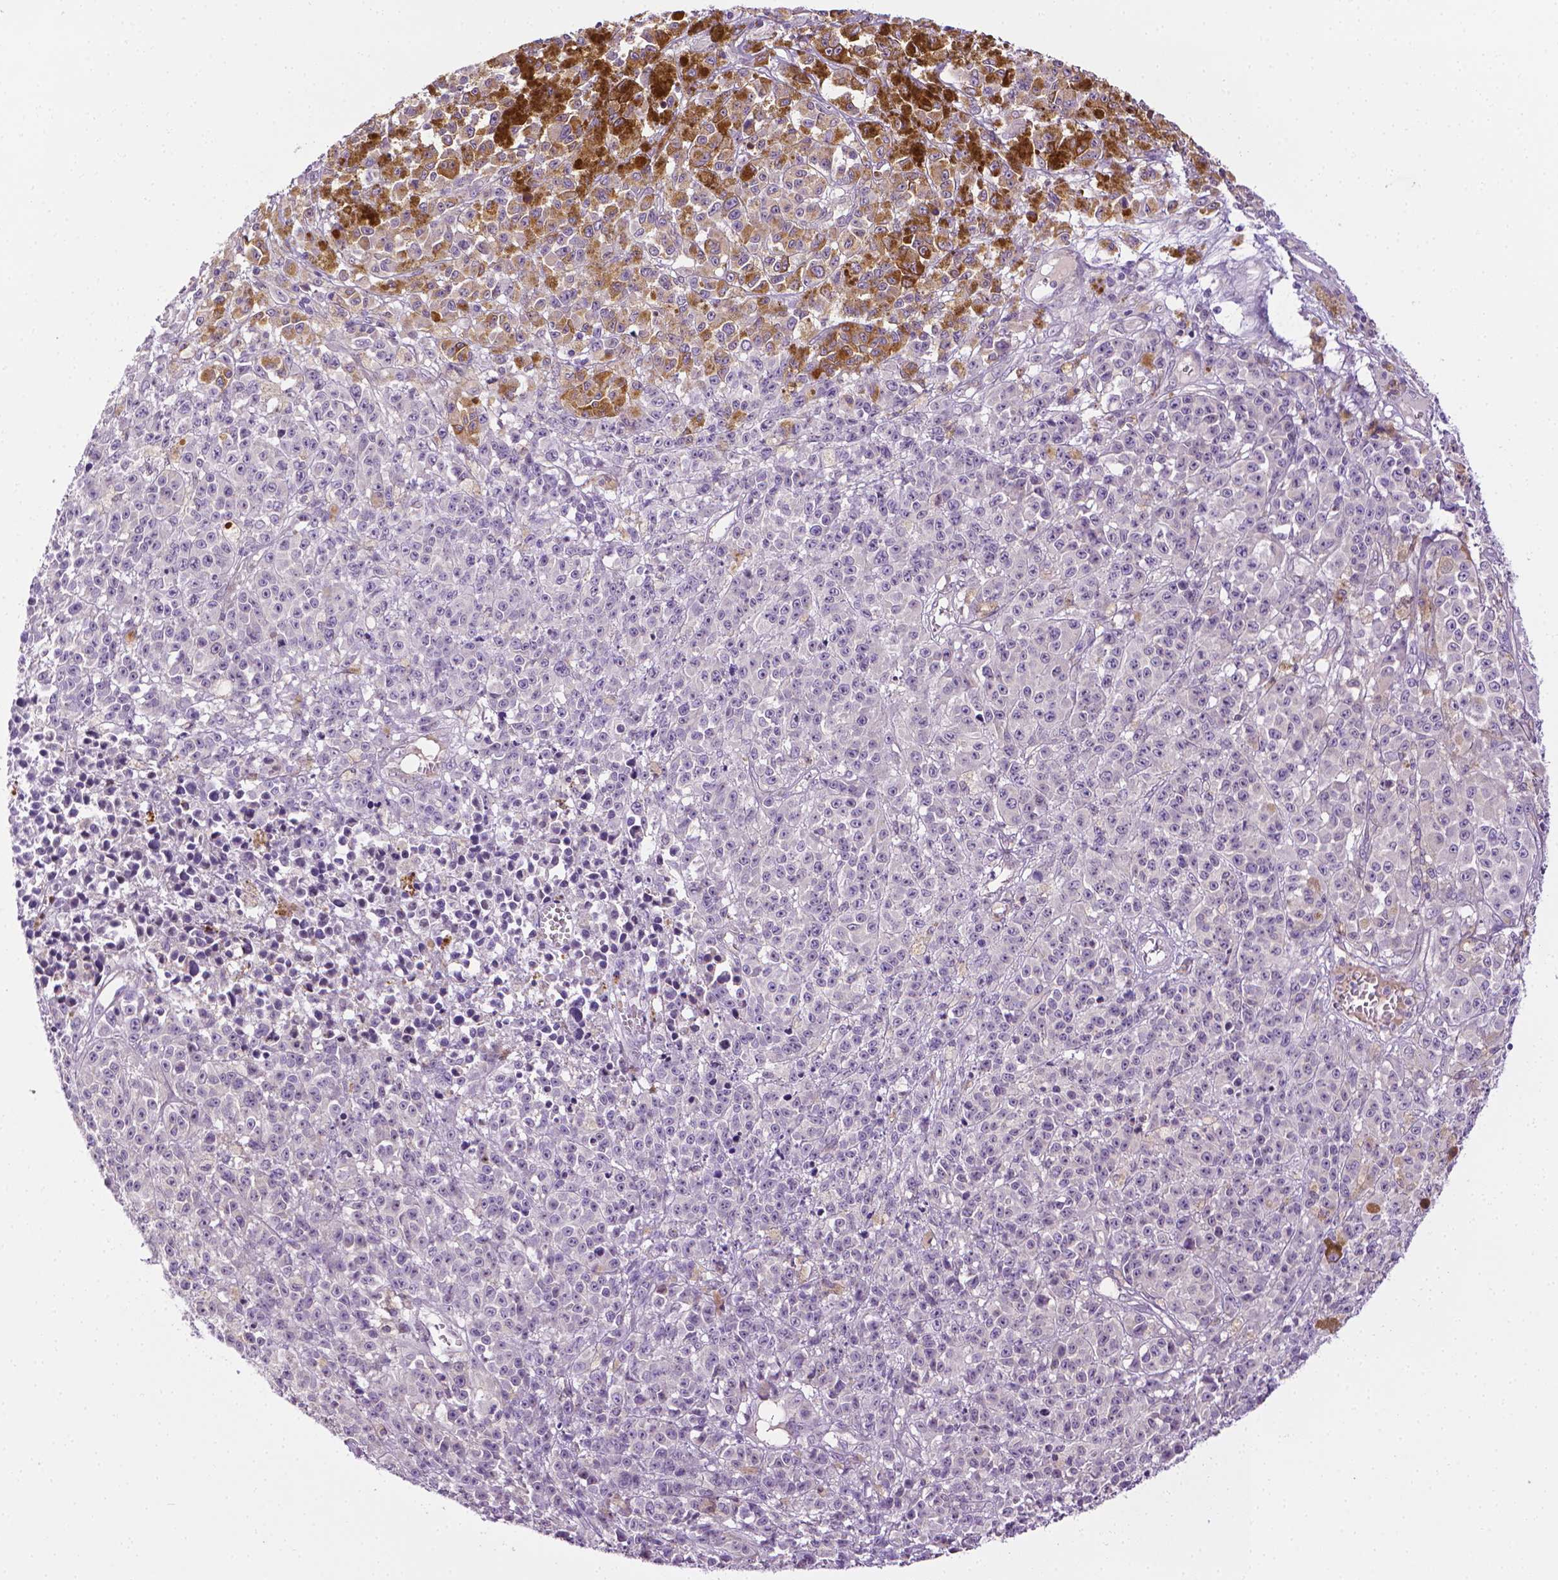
{"staining": {"intensity": "negative", "quantity": "none", "location": "none"}, "tissue": "melanoma", "cell_type": "Tumor cells", "image_type": "cancer", "snomed": [{"axis": "morphology", "description": "Malignant melanoma, NOS"}, {"axis": "topography", "description": "Skin"}], "caption": "Malignant melanoma was stained to show a protein in brown. There is no significant expression in tumor cells. (Brightfield microscopy of DAB (3,3'-diaminobenzidine) immunohistochemistry at high magnification).", "gene": "MCOLN3", "patient": {"sex": "female", "age": 58}}